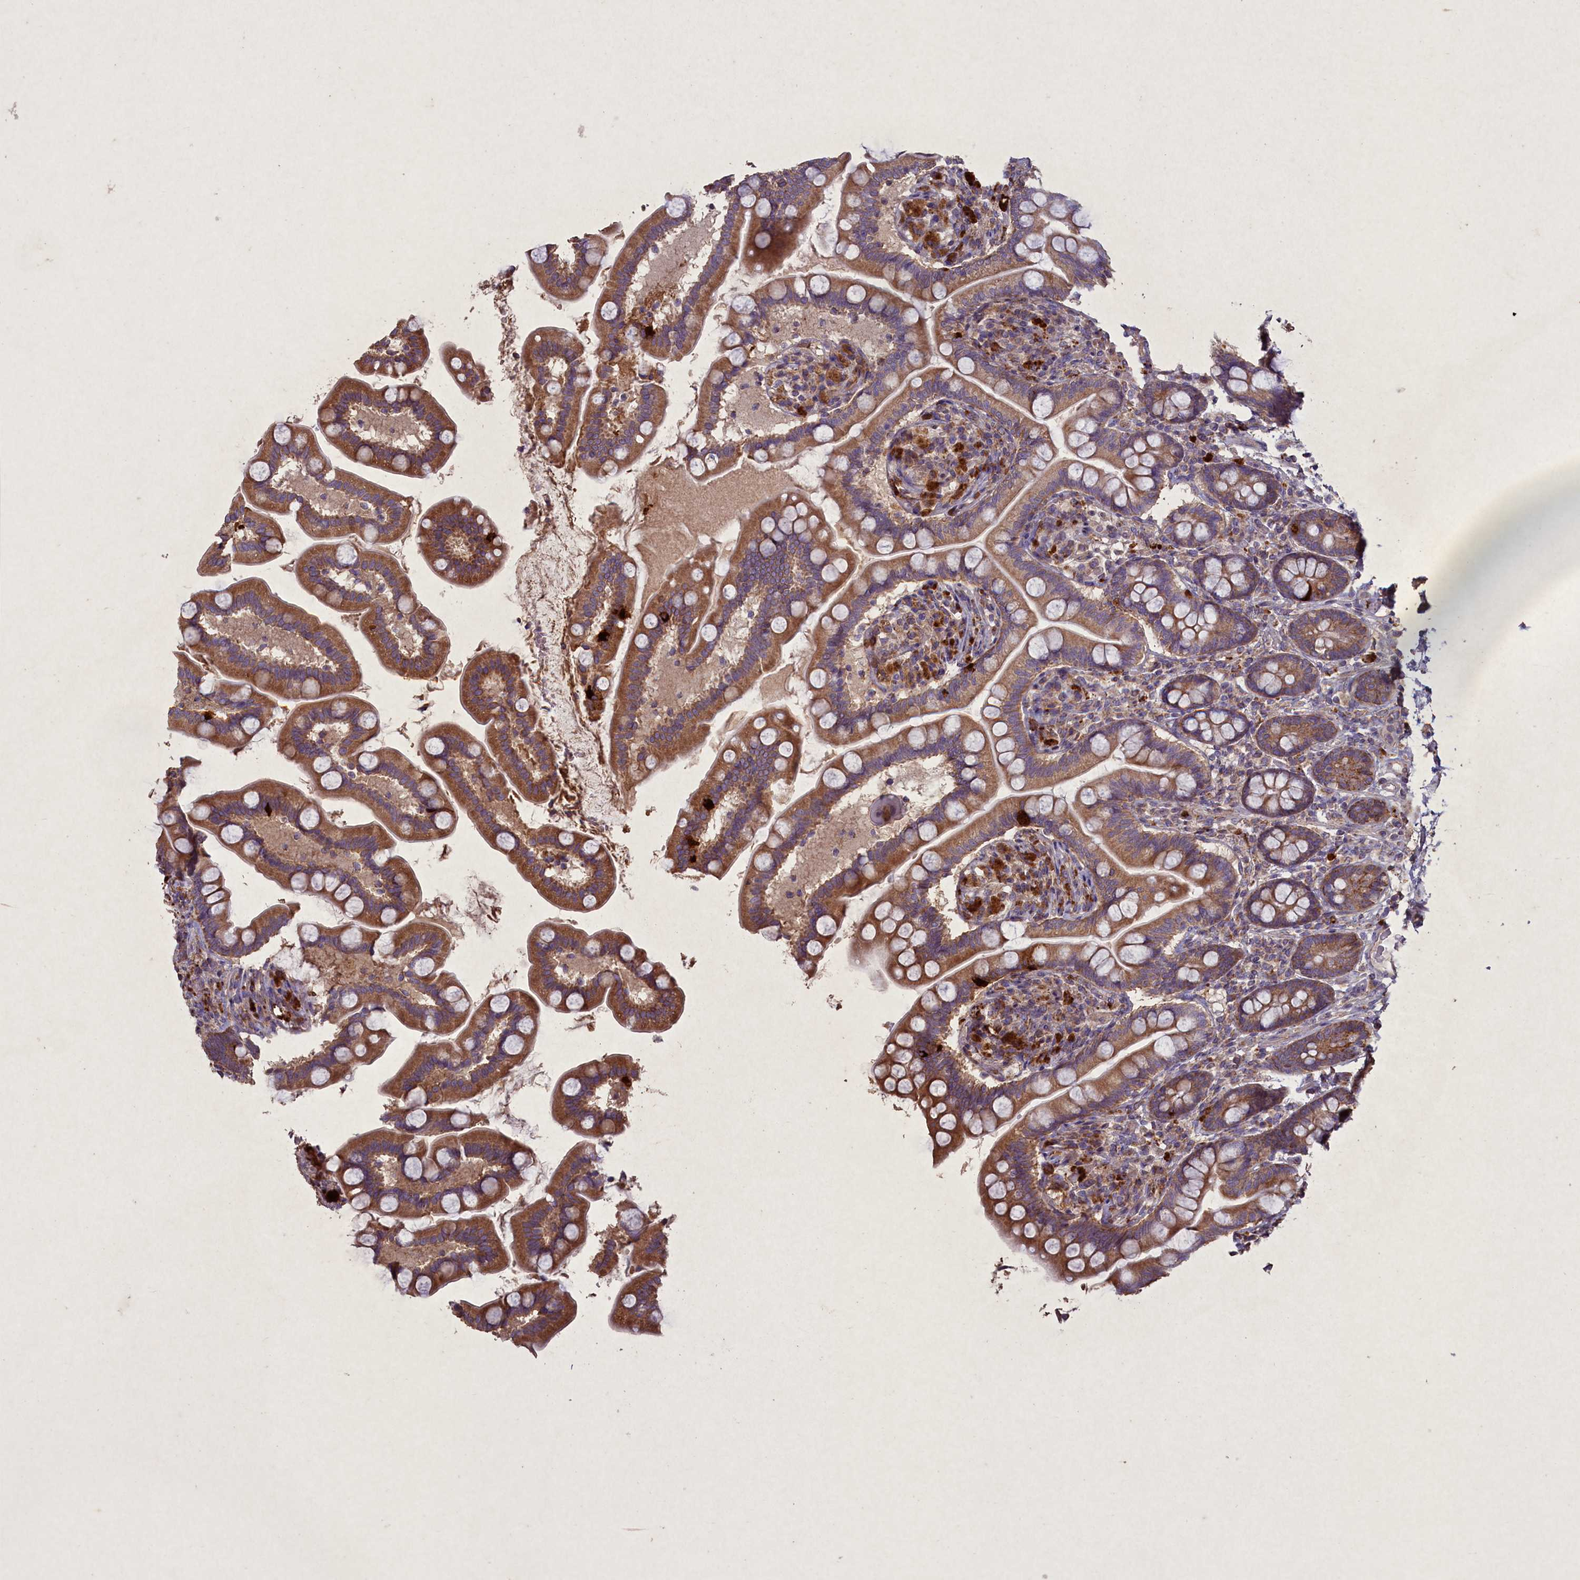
{"staining": {"intensity": "strong", "quantity": ">75%", "location": "cytoplasmic/membranous"}, "tissue": "small intestine", "cell_type": "Glandular cells", "image_type": "normal", "snomed": [{"axis": "morphology", "description": "Normal tissue, NOS"}, {"axis": "topography", "description": "Small intestine"}], "caption": "Immunohistochemistry micrograph of unremarkable small intestine stained for a protein (brown), which demonstrates high levels of strong cytoplasmic/membranous expression in approximately >75% of glandular cells.", "gene": "CIAO2B", "patient": {"sex": "female", "age": 64}}